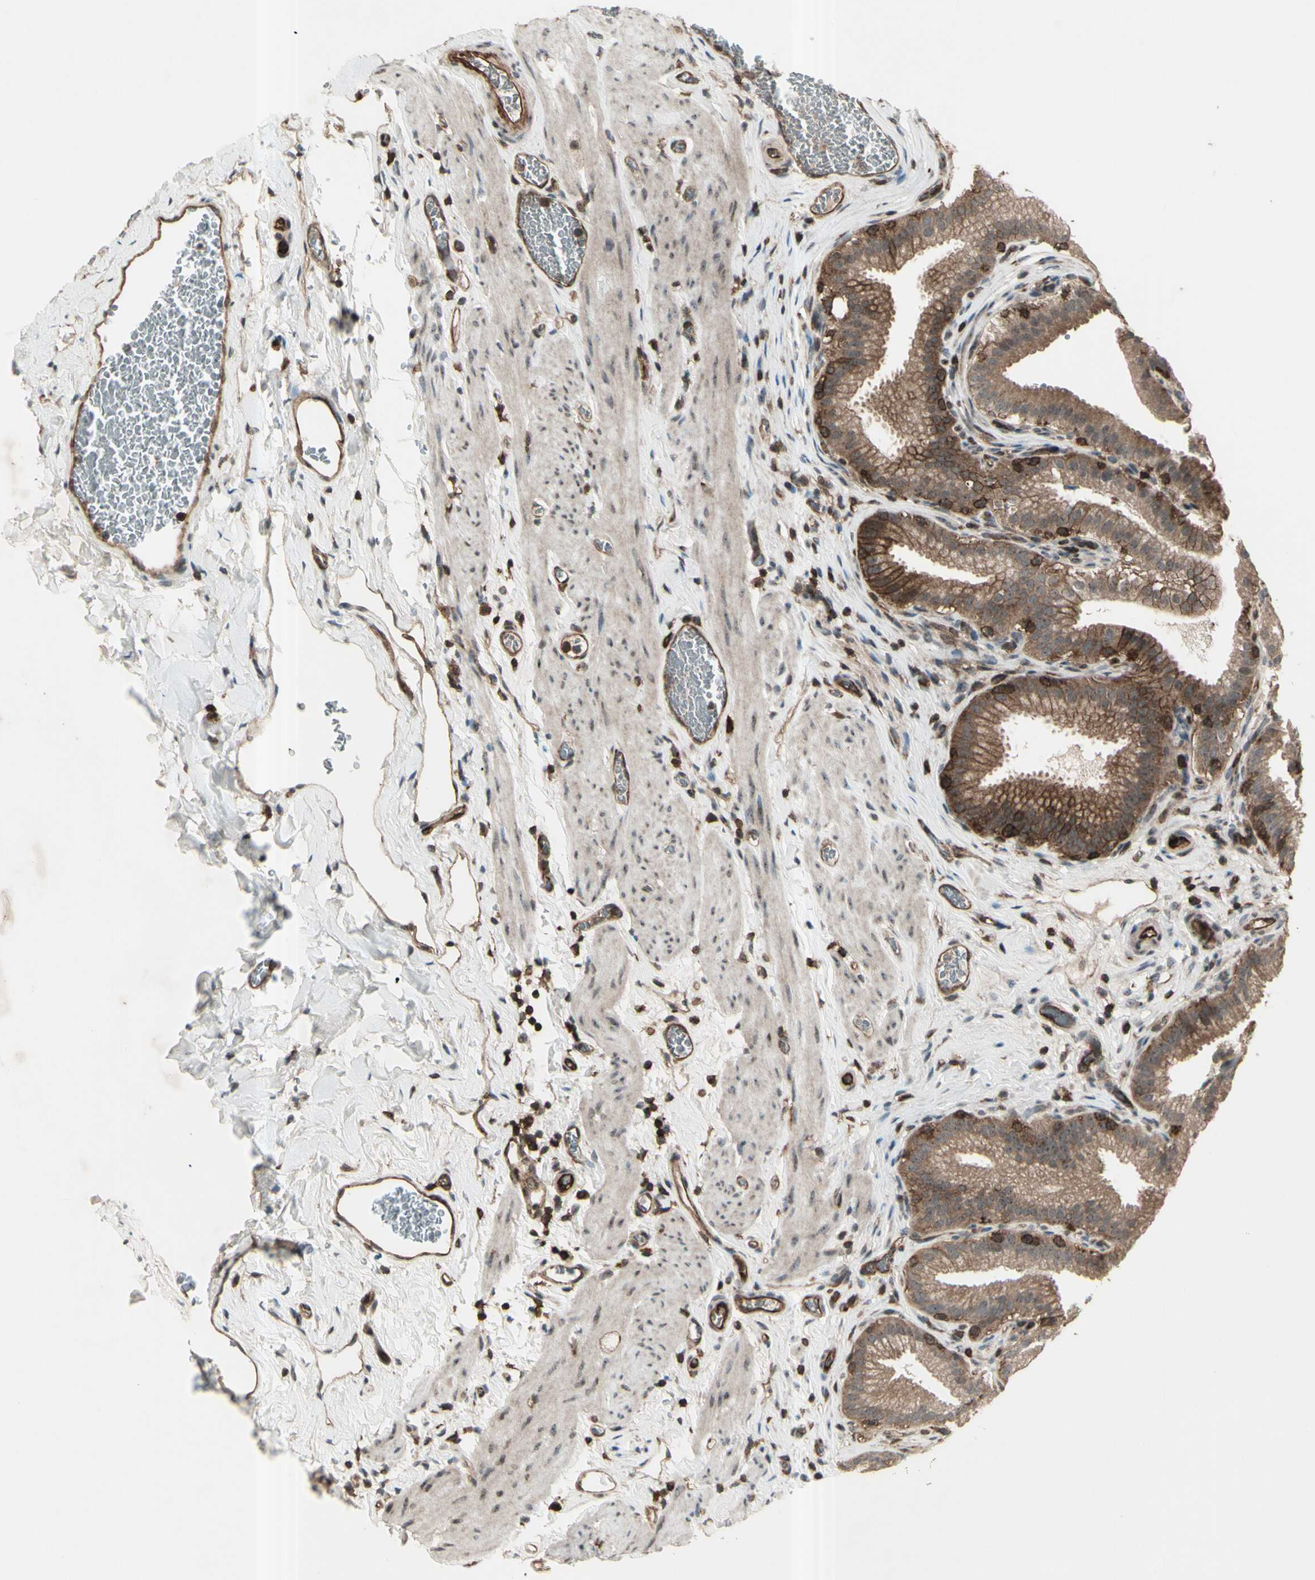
{"staining": {"intensity": "moderate", "quantity": ">75%", "location": "cytoplasmic/membranous"}, "tissue": "gallbladder", "cell_type": "Glandular cells", "image_type": "normal", "snomed": [{"axis": "morphology", "description": "Normal tissue, NOS"}, {"axis": "topography", "description": "Gallbladder"}], "caption": "The photomicrograph shows staining of normal gallbladder, revealing moderate cytoplasmic/membranous protein expression (brown color) within glandular cells. The staining was performed using DAB to visualize the protein expression in brown, while the nuclei were stained in blue with hematoxylin (Magnification: 20x).", "gene": "FXYD5", "patient": {"sex": "male", "age": 54}}